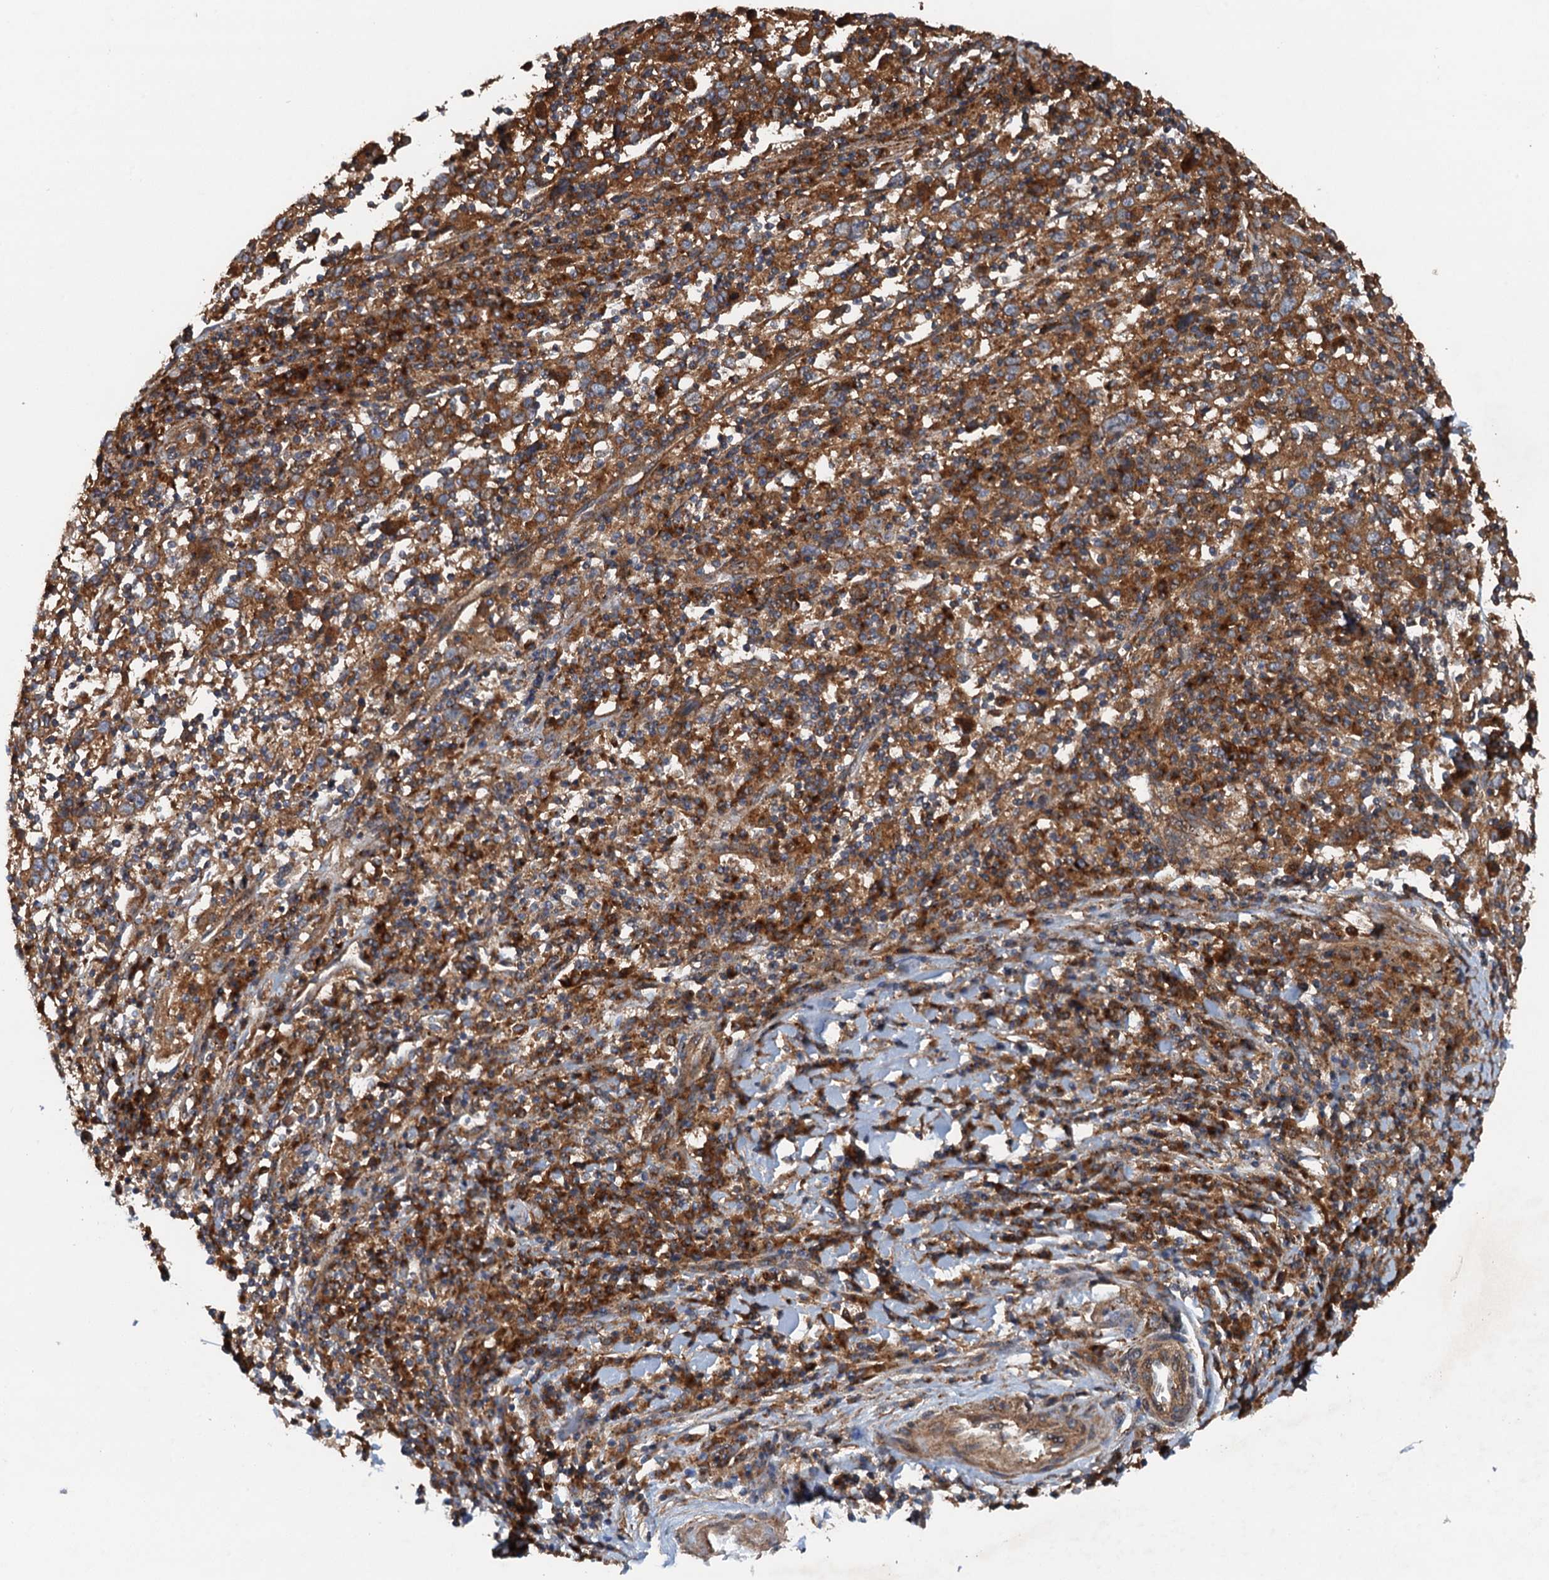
{"staining": {"intensity": "moderate", "quantity": ">75%", "location": "cytoplasmic/membranous"}, "tissue": "cervical cancer", "cell_type": "Tumor cells", "image_type": "cancer", "snomed": [{"axis": "morphology", "description": "Squamous cell carcinoma, NOS"}, {"axis": "topography", "description": "Cervix"}], "caption": "The image shows a brown stain indicating the presence of a protein in the cytoplasmic/membranous of tumor cells in cervical cancer (squamous cell carcinoma). (DAB IHC, brown staining for protein, blue staining for nuclei).", "gene": "COG3", "patient": {"sex": "female", "age": 46}}